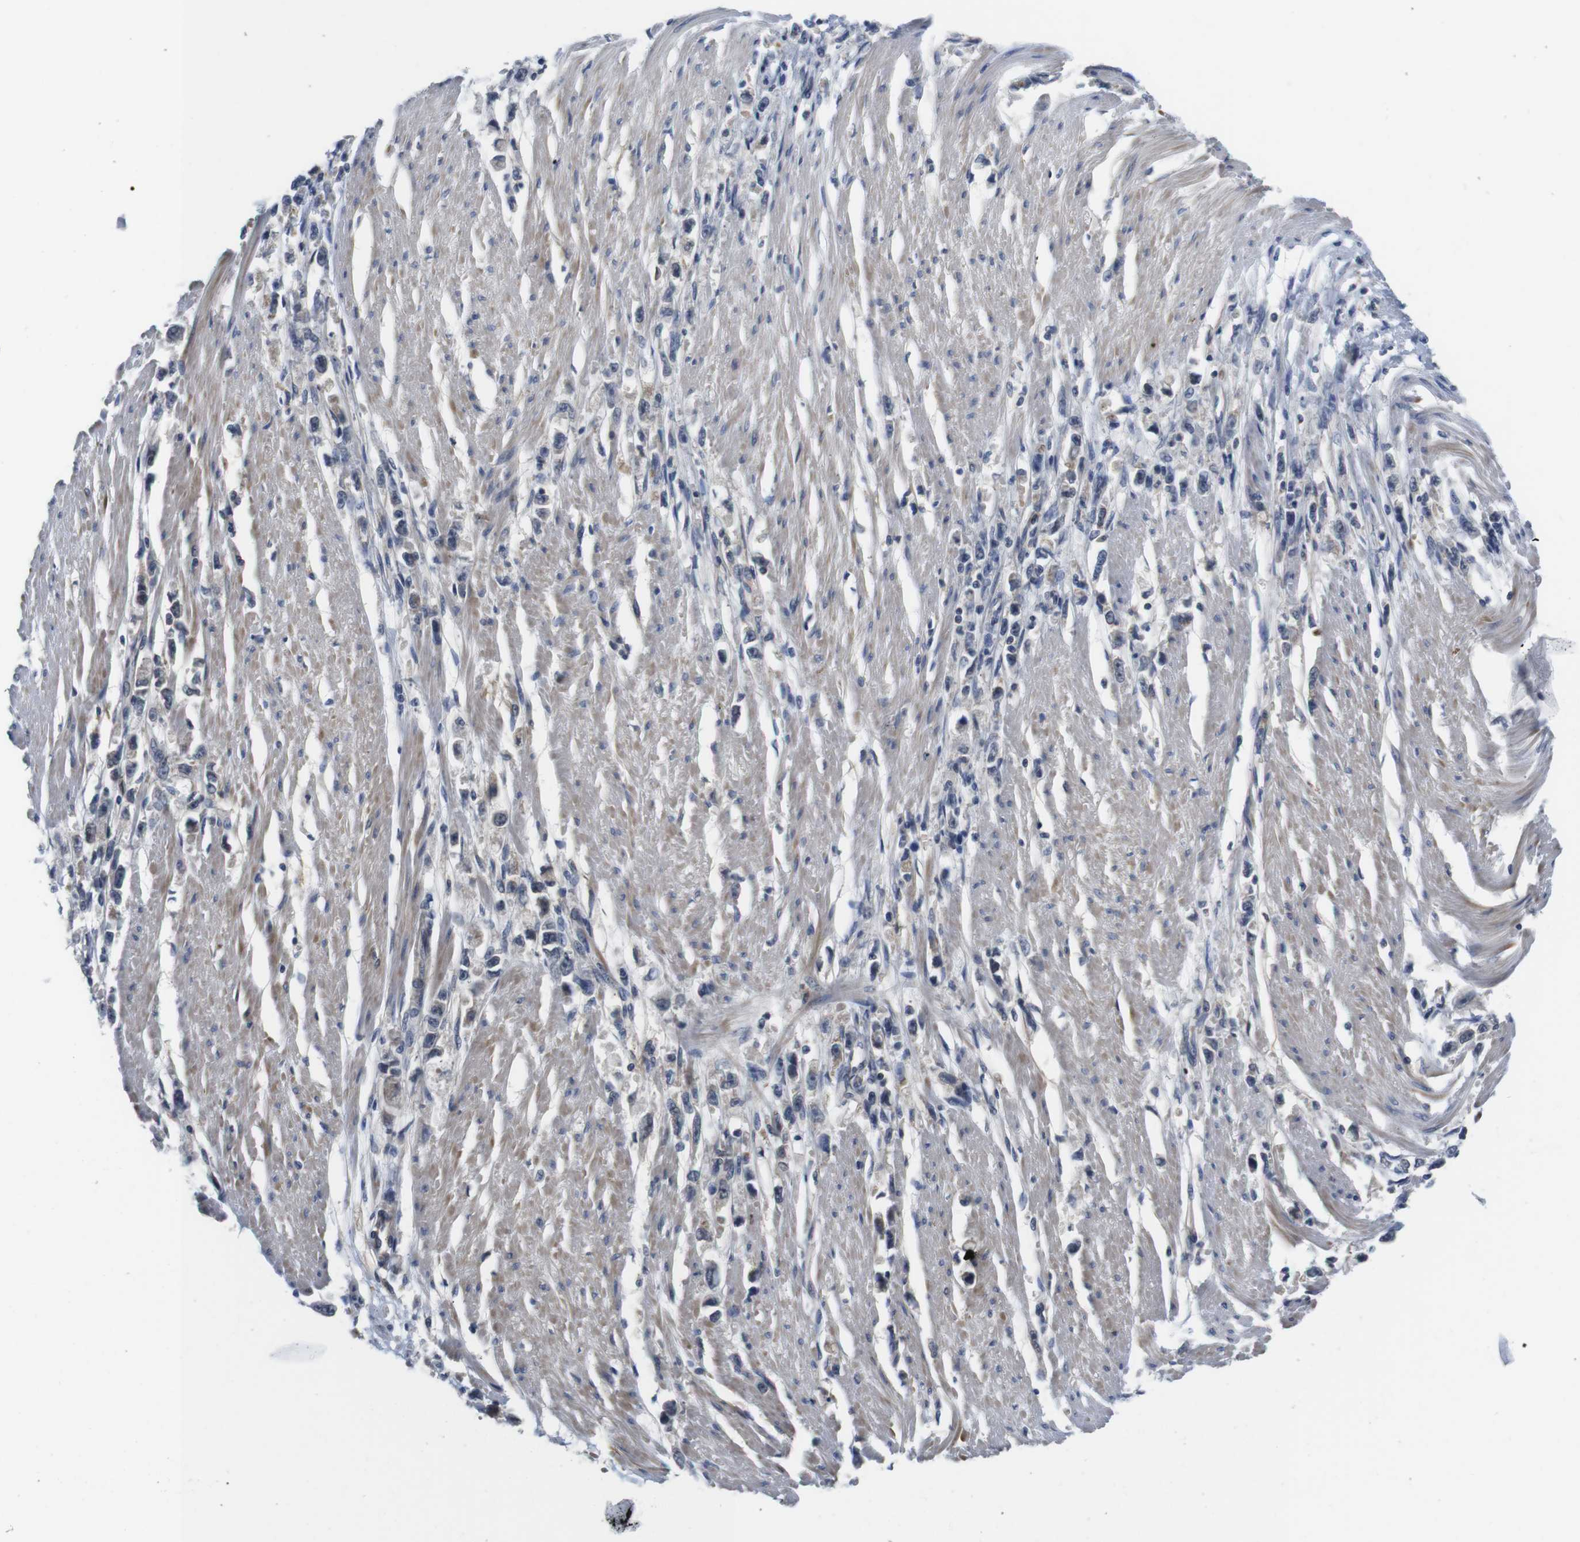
{"staining": {"intensity": "weak", "quantity": "<25%", "location": "cytoplasmic/membranous"}, "tissue": "stomach cancer", "cell_type": "Tumor cells", "image_type": "cancer", "snomed": [{"axis": "morphology", "description": "Adenocarcinoma, NOS"}, {"axis": "topography", "description": "Stomach"}], "caption": "This is a photomicrograph of immunohistochemistry (IHC) staining of stomach cancer, which shows no staining in tumor cells.", "gene": "FADD", "patient": {"sex": "female", "age": 59}}